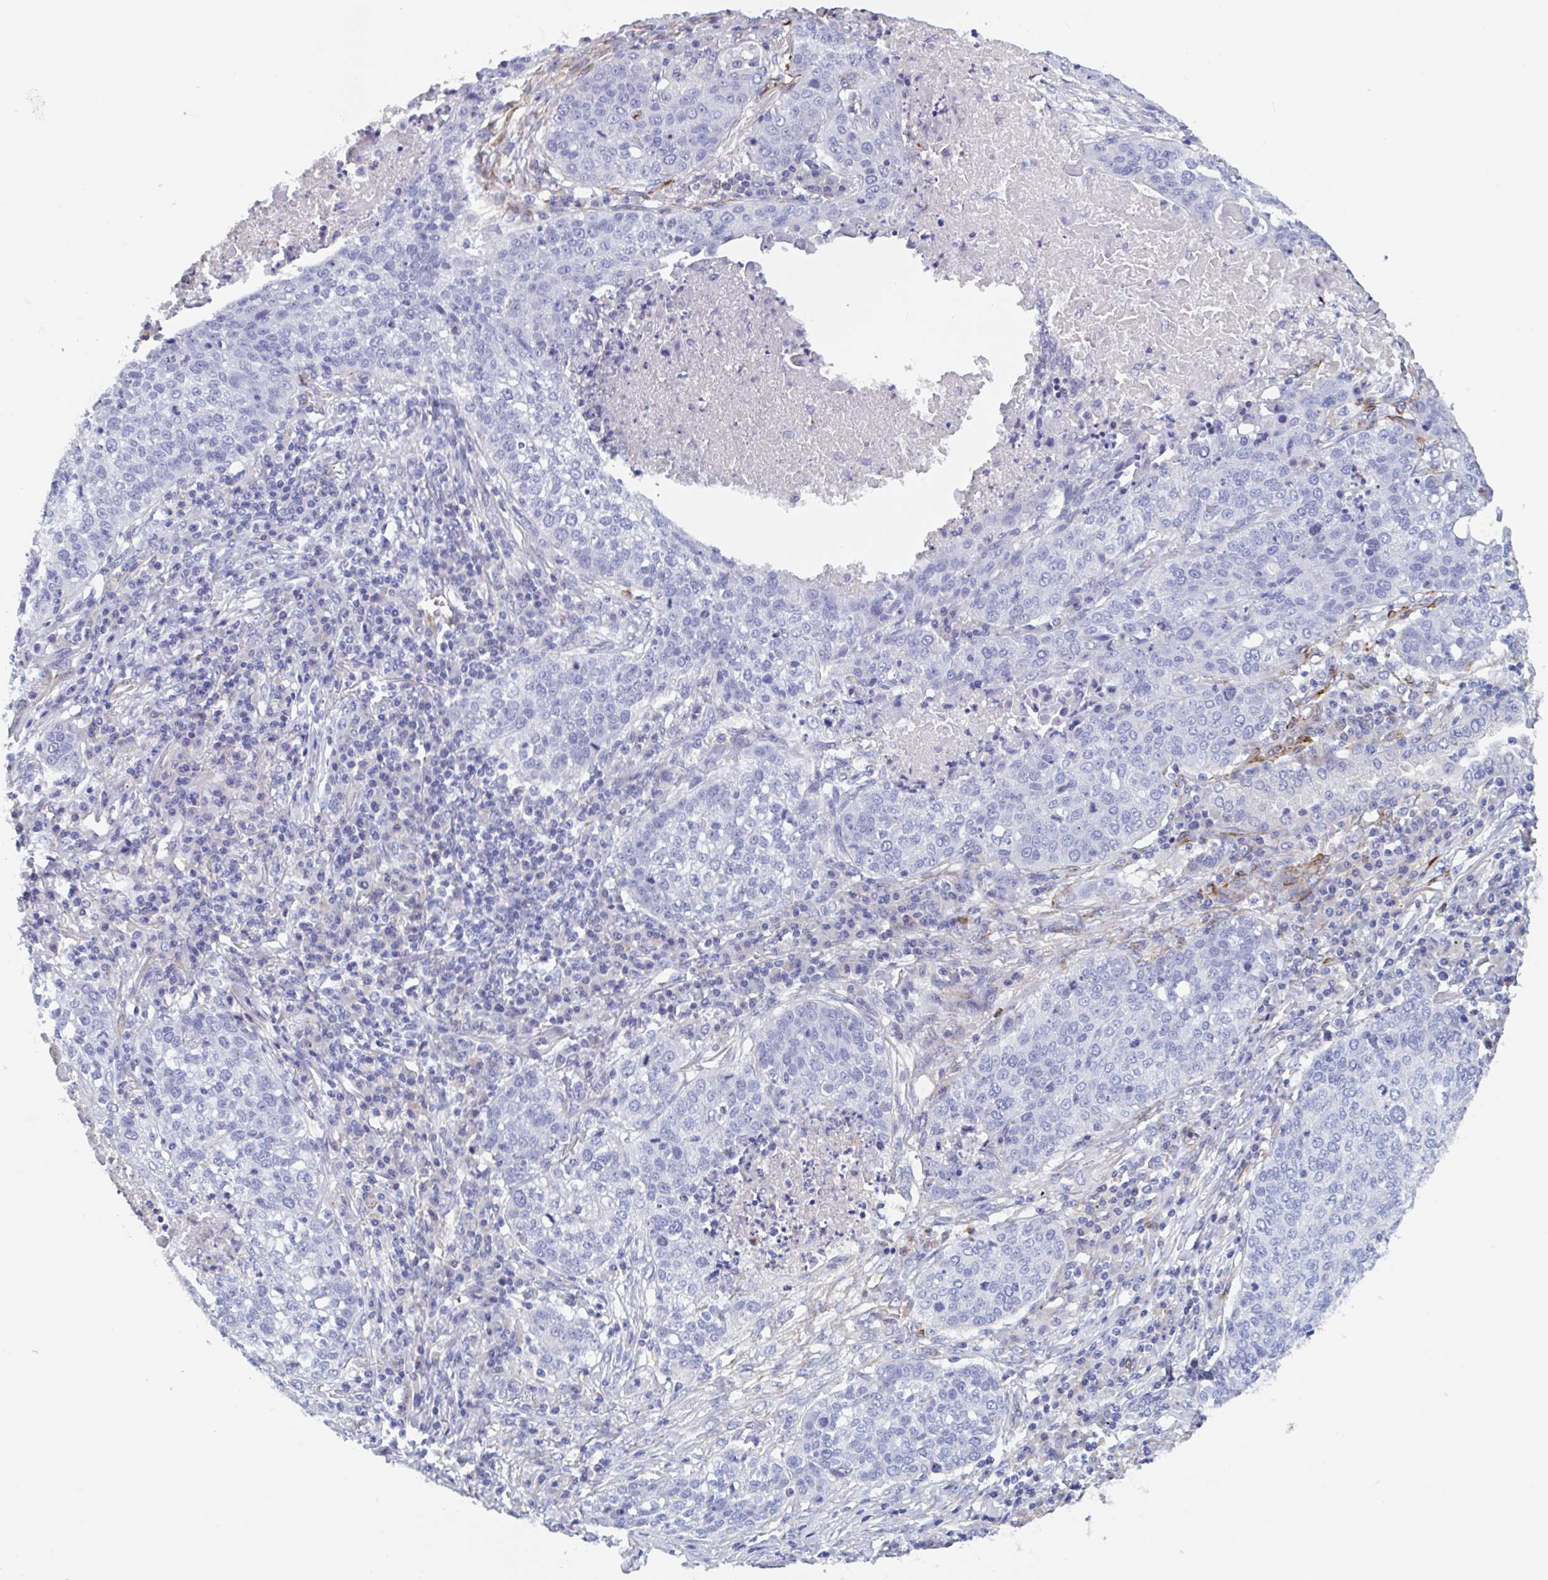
{"staining": {"intensity": "negative", "quantity": "none", "location": "none"}, "tissue": "lung cancer", "cell_type": "Tumor cells", "image_type": "cancer", "snomed": [{"axis": "morphology", "description": "Squamous cell carcinoma, NOS"}, {"axis": "topography", "description": "Lung"}], "caption": "This image is of squamous cell carcinoma (lung) stained with IHC to label a protein in brown with the nuclei are counter-stained blue. There is no staining in tumor cells. (Brightfield microscopy of DAB IHC at high magnification).", "gene": "ZNHIT2", "patient": {"sex": "male", "age": 63}}